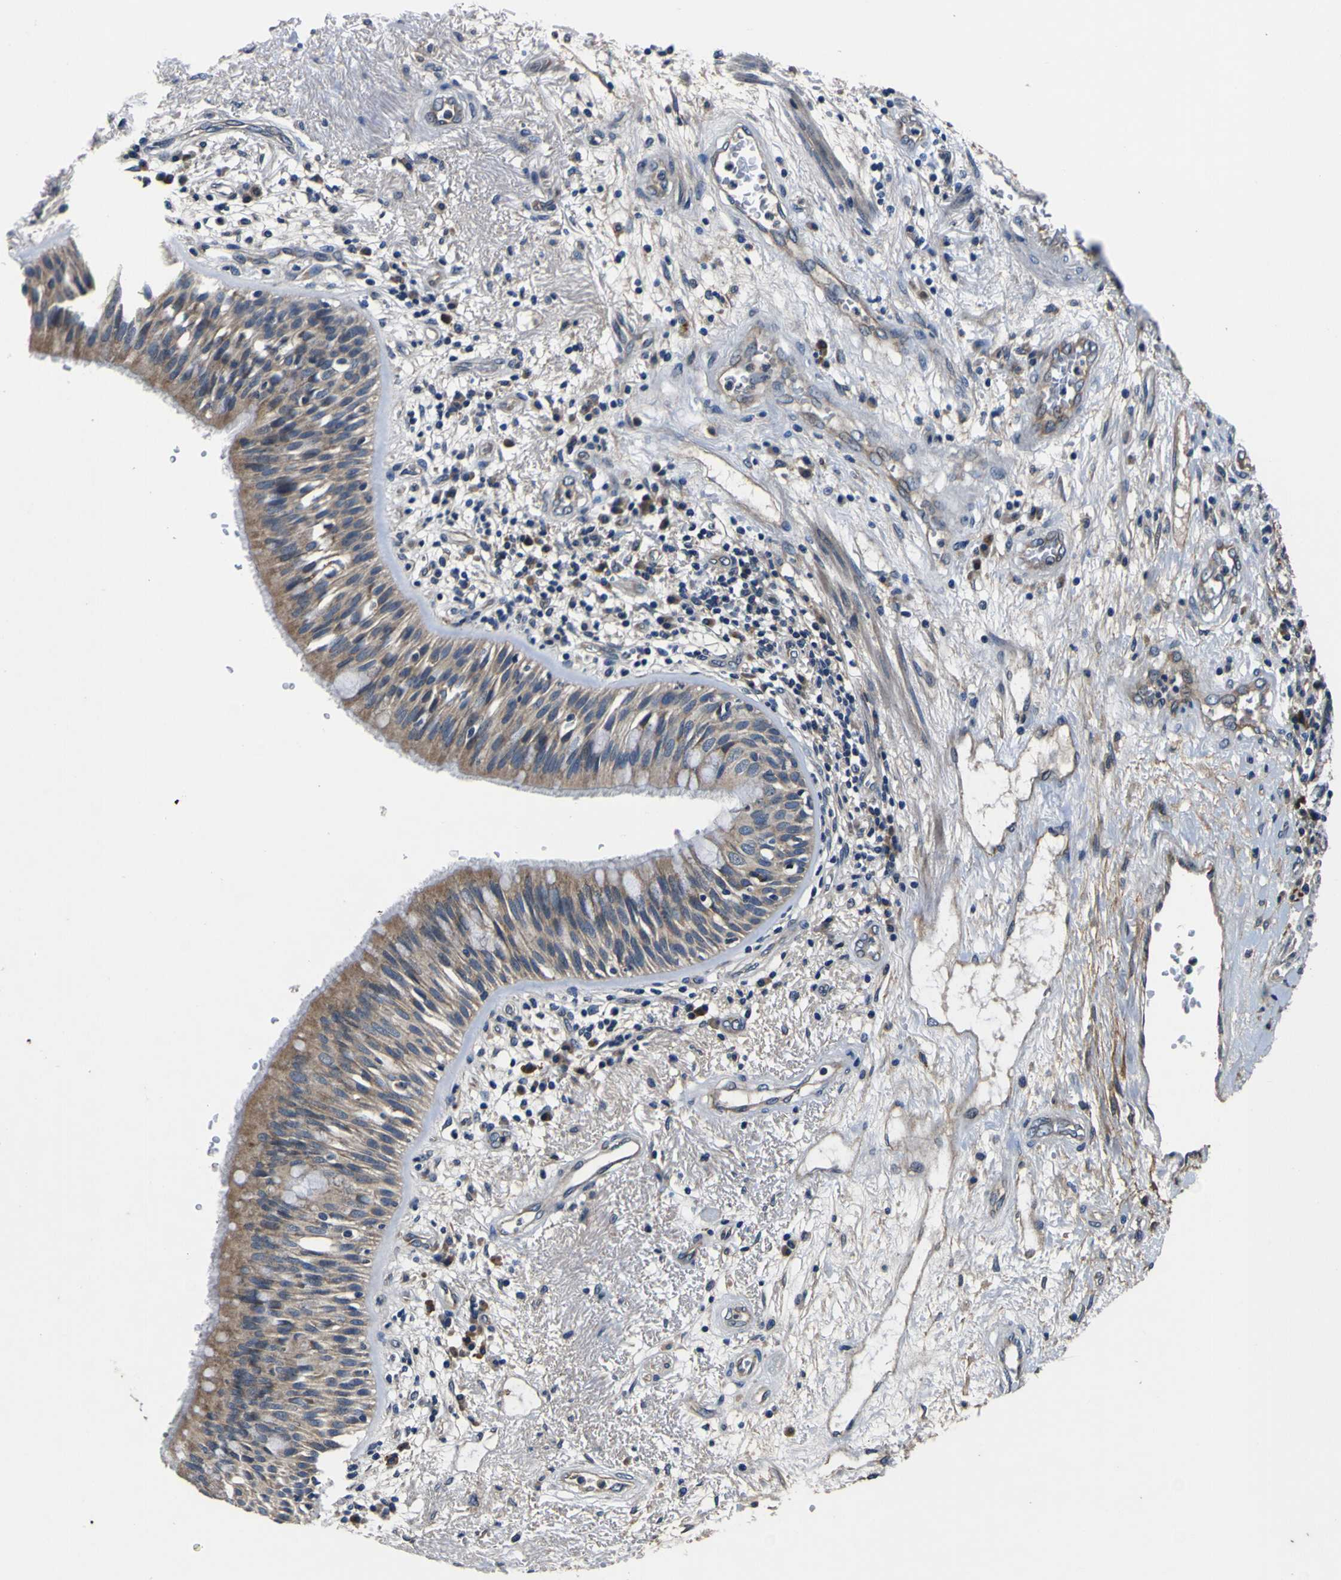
{"staining": {"intensity": "weak", "quantity": ">75%", "location": "cytoplasmic/membranous"}, "tissue": "bronchus", "cell_type": "Respiratory epithelial cells", "image_type": "normal", "snomed": [{"axis": "morphology", "description": "Normal tissue, NOS"}, {"axis": "morphology", "description": "Adenocarcinoma, NOS"}, {"axis": "morphology", "description": "Adenocarcinoma, metastatic, NOS"}, {"axis": "topography", "description": "Lymph node"}, {"axis": "topography", "description": "Bronchus"}, {"axis": "topography", "description": "Lung"}], "caption": "DAB immunohistochemical staining of unremarkable human bronchus exhibits weak cytoplasmic/membranous protein expression in approximately >75% of respiratory epithelial cells. (Brightfield microscopy of DAB IHC at high magnification).", "gene": "EPHB4", "patient": {"sex": "female", "age": 54}}